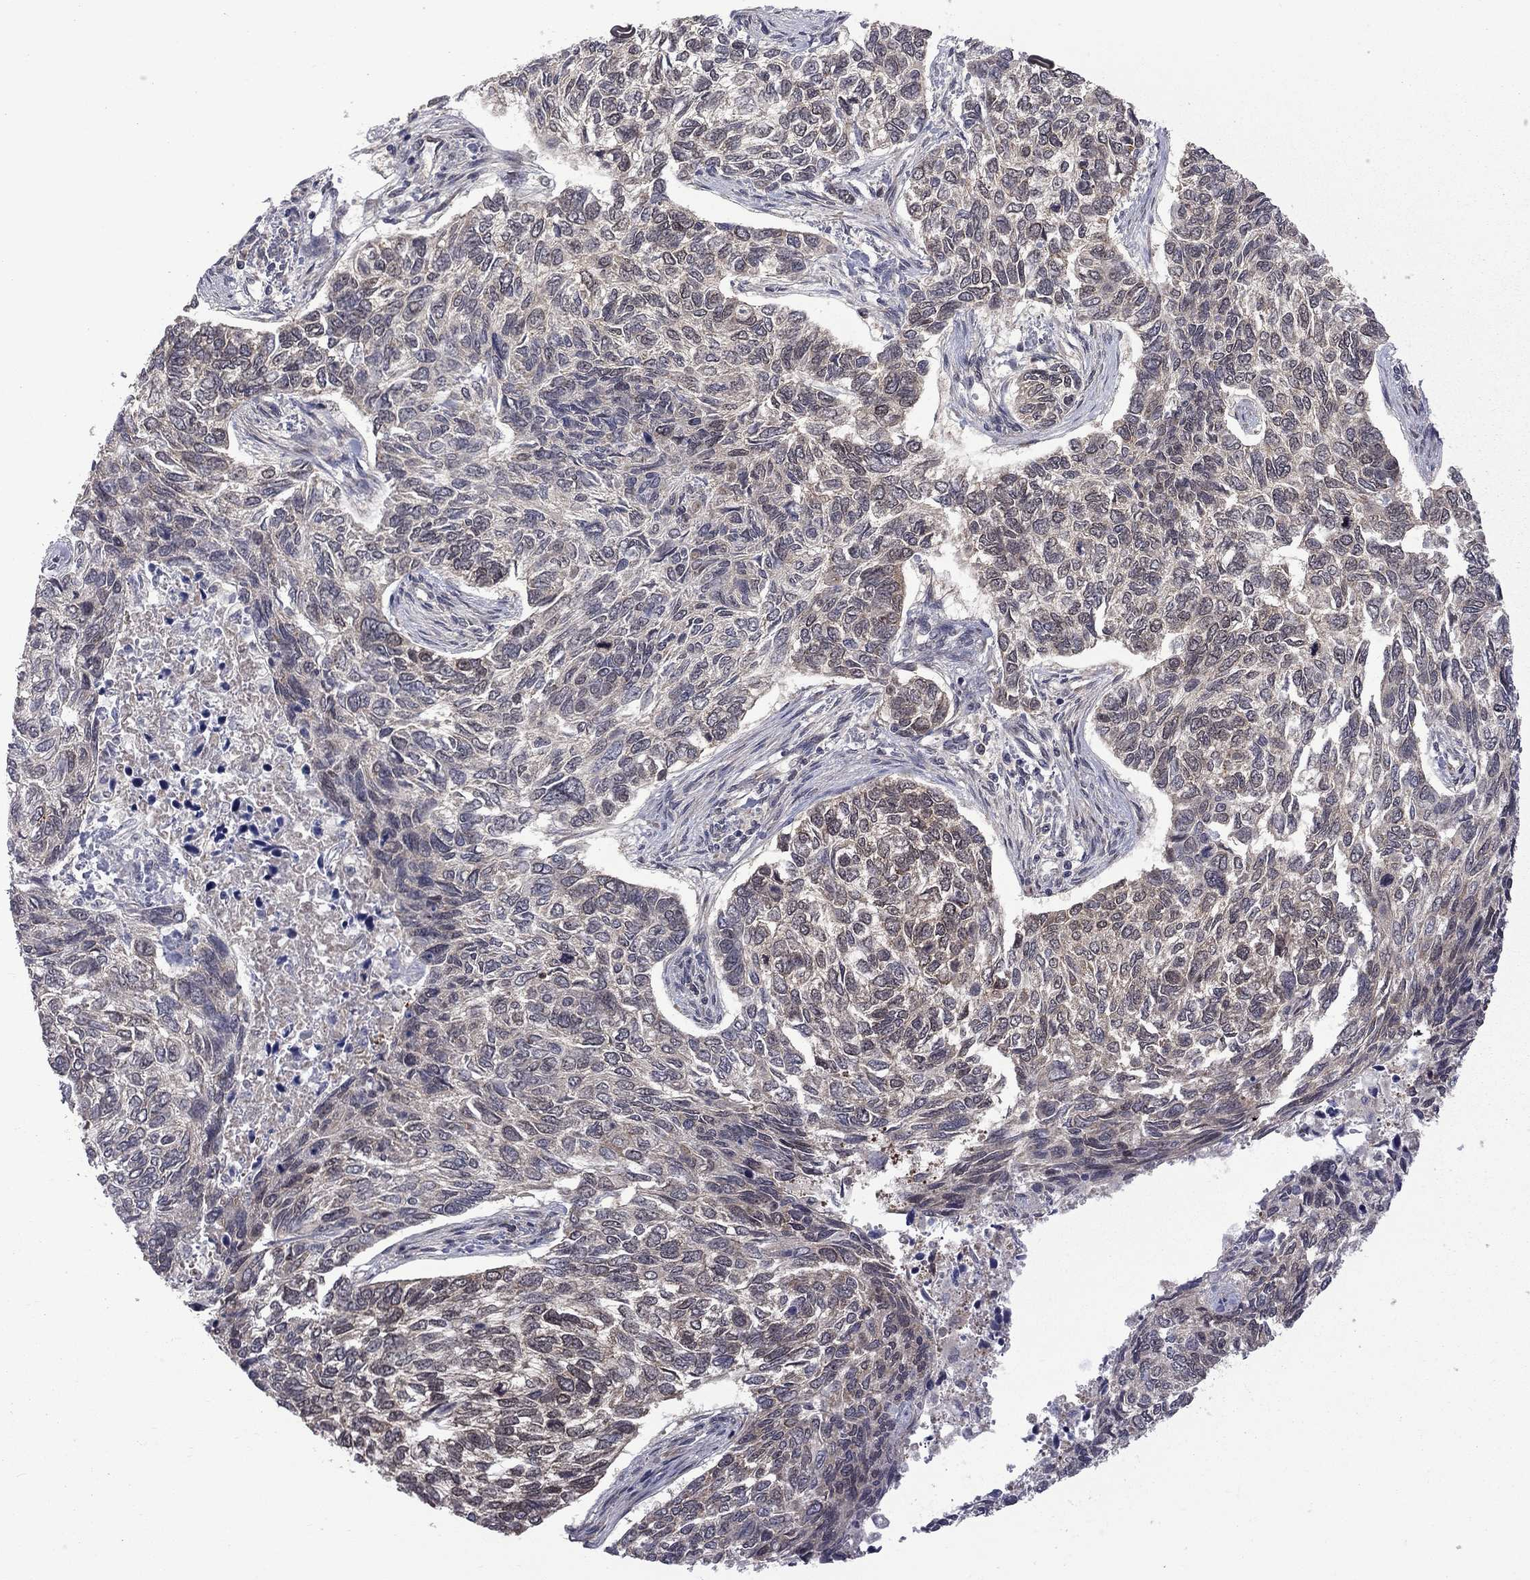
{"staining": {"intensity": "moderate", "quantity": "<25%", "location": "cytoplasmic/membranous"}, "tissue": "skin cancer", "cell_type": "Tumor cells", "image_type": "cancer", "snomed": [{"axis": "morphology", "description": "Basal cell carcinoma"}, {"axis": "topography", "description": "Skin"}], "caption": "A high-resolution micrograph shows immunohistochemistry staining of skin basal cell carcinoma, which reveals moderate cytoplasmic/membranous staining in about <25% of tumor cells. The staining was performed using DAB (3,3'-diaminobenzidine) to visualize the protein expression in brown, while the nuclei were stained in blue with hematoxylin (Magnification: 20x).", "gene": "NAA50", "patient": {"sex": "female", "age": 65}}